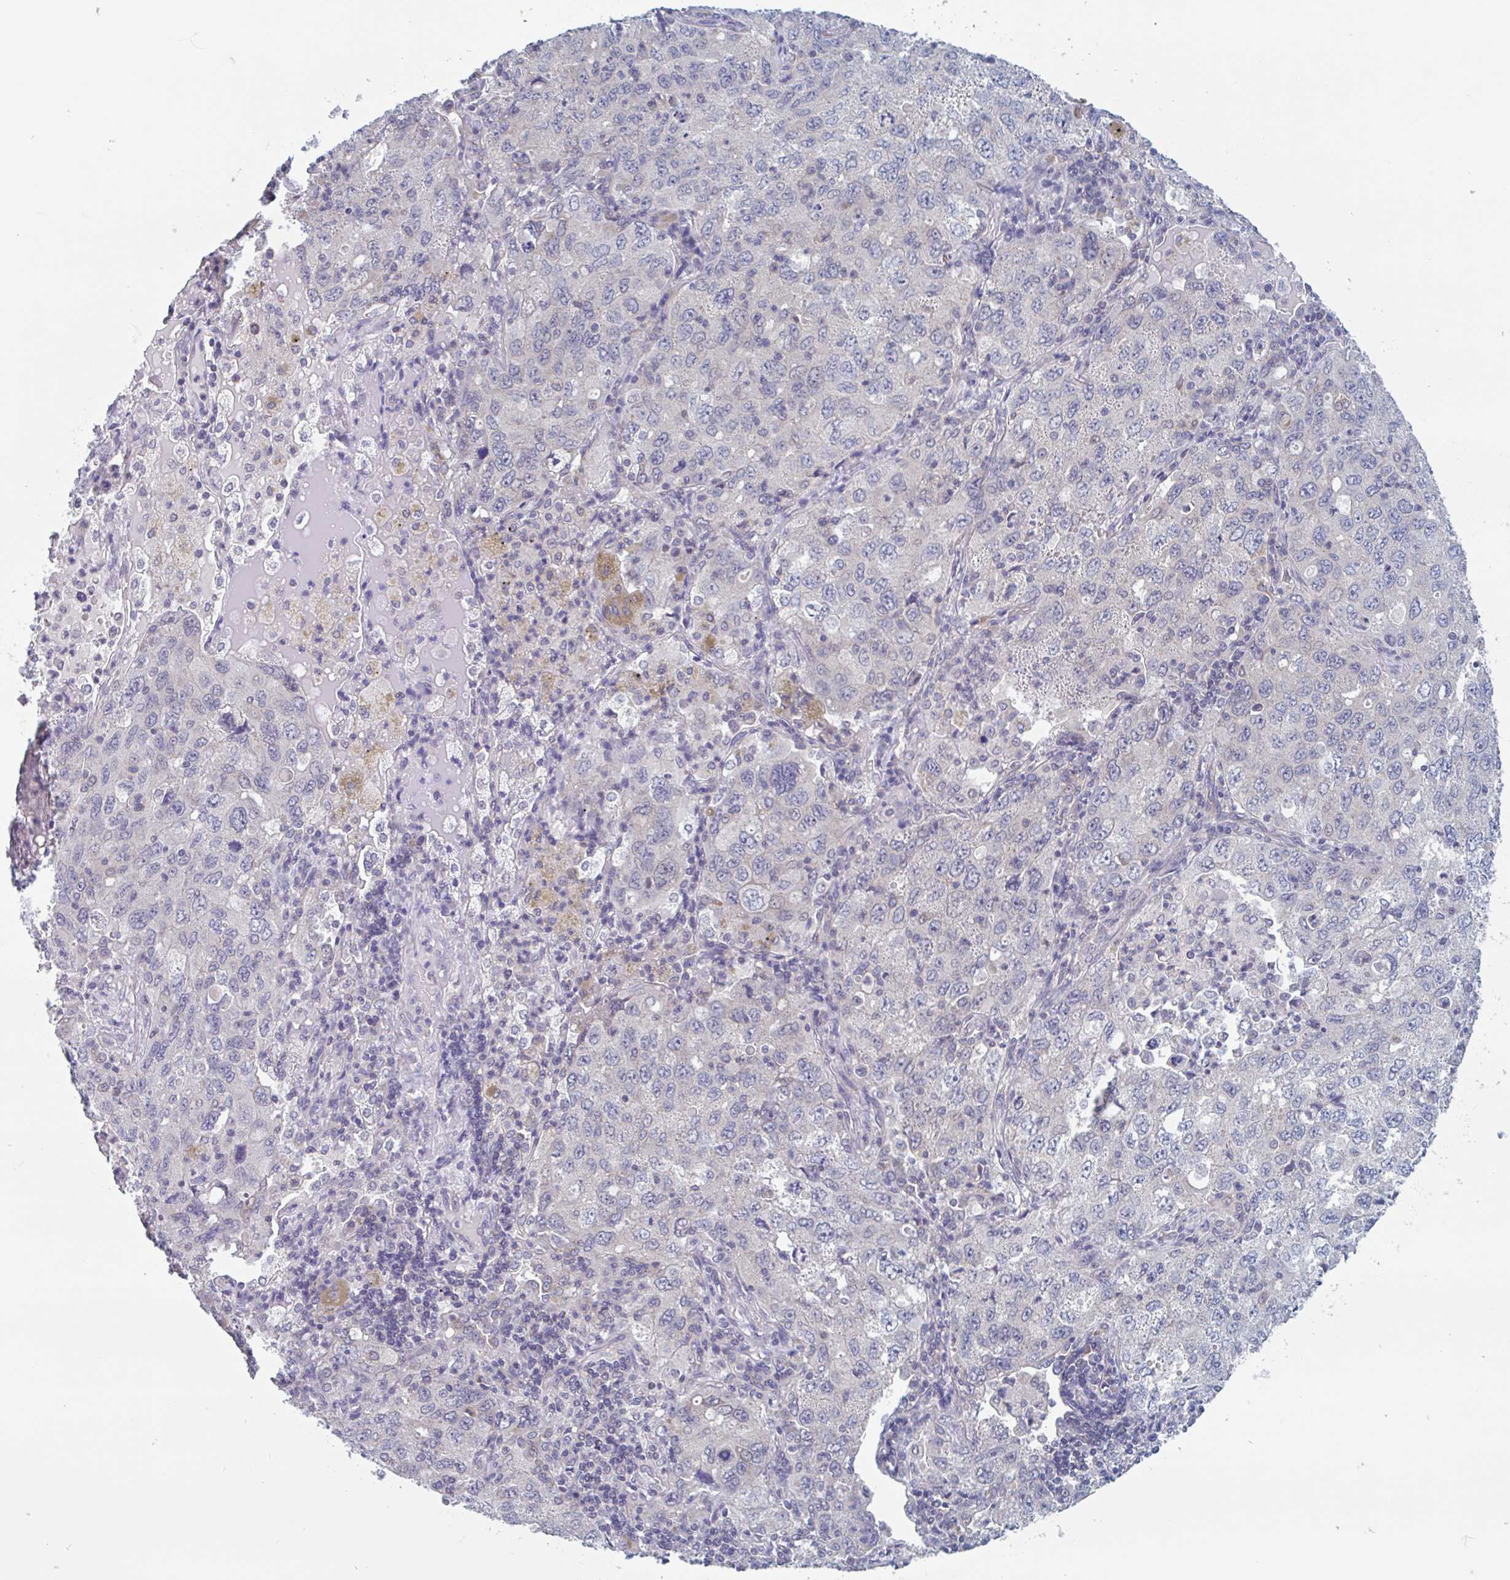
{"staining": {"intensity": "negative", "quantity": "none", "location": "none"}, "tissue": "lung cancer", "cell_type": "Tumor cells", "image_type": "cancer", "snomed": [{"axis": "morphology", "description": "Adenocarcinoma, NOS"}, {"axis": "topography", "description": "Lung"}], "caption": "Human lung adenocarcinoma stained for a protein using immunohistochemistry displays no staining in tumor cells.", "gene": "SURF1", "patient": {"sex": "female", "age": 57}}